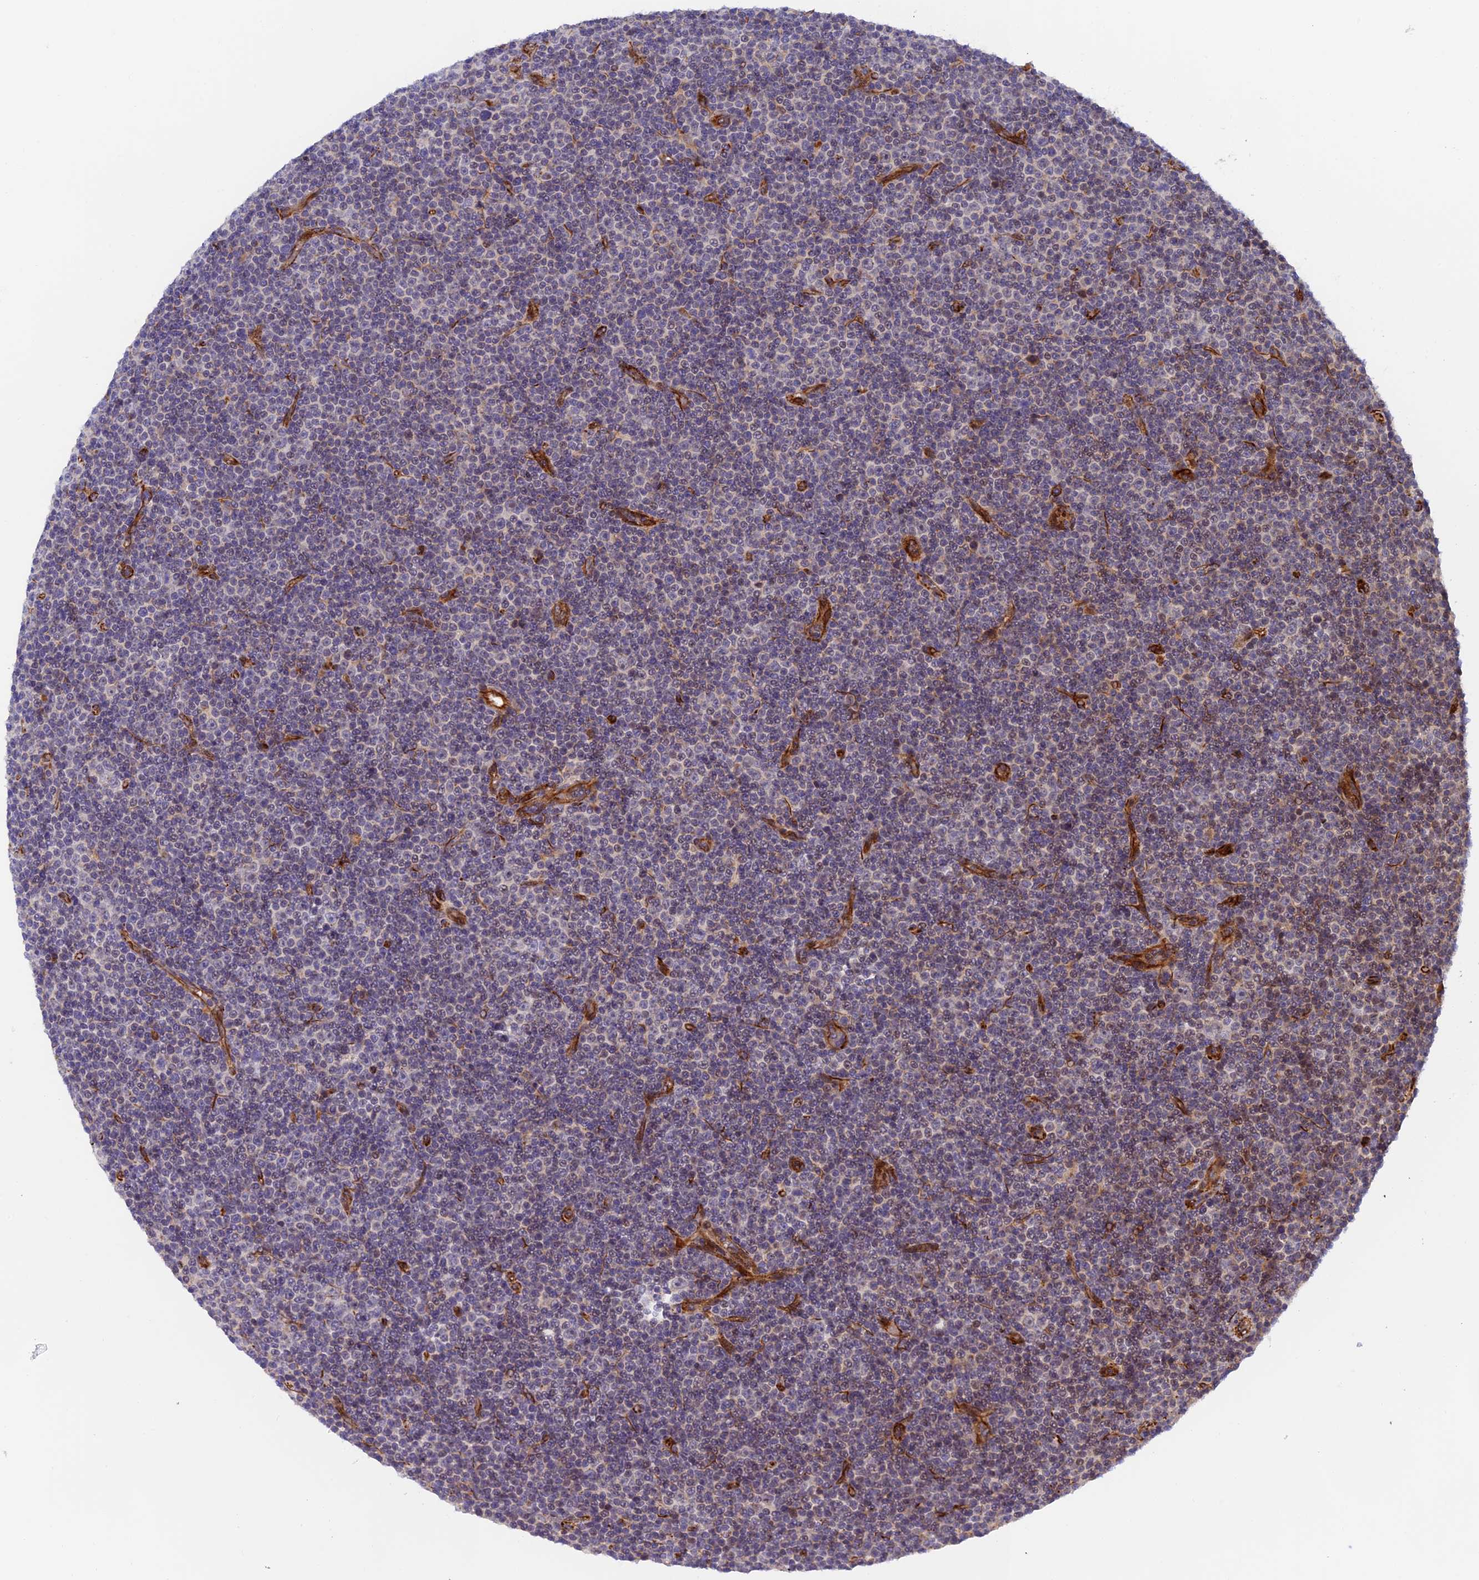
{"staining": {"intensity": "negative", "quantity": "none", "location": "none"}, "tissue": "lymphoma", "cell_type": "Tumor cells", "image_type": "cancer", "snomed": [{"axis": "morphology", "description": "Malignant lymphoma, non-Hodgkin's type, Low grade"}, {"axis": "topography", "description": "Lymph node"}], "caption": "The immunohistochemistry histopathology image has no significant positivity in tumor cells of low-grade malignant lymphoma, non-Hodgkin's type tissue.", "gene": "PPP2R3C", "patient": {"sex": "female", "age": 67}}